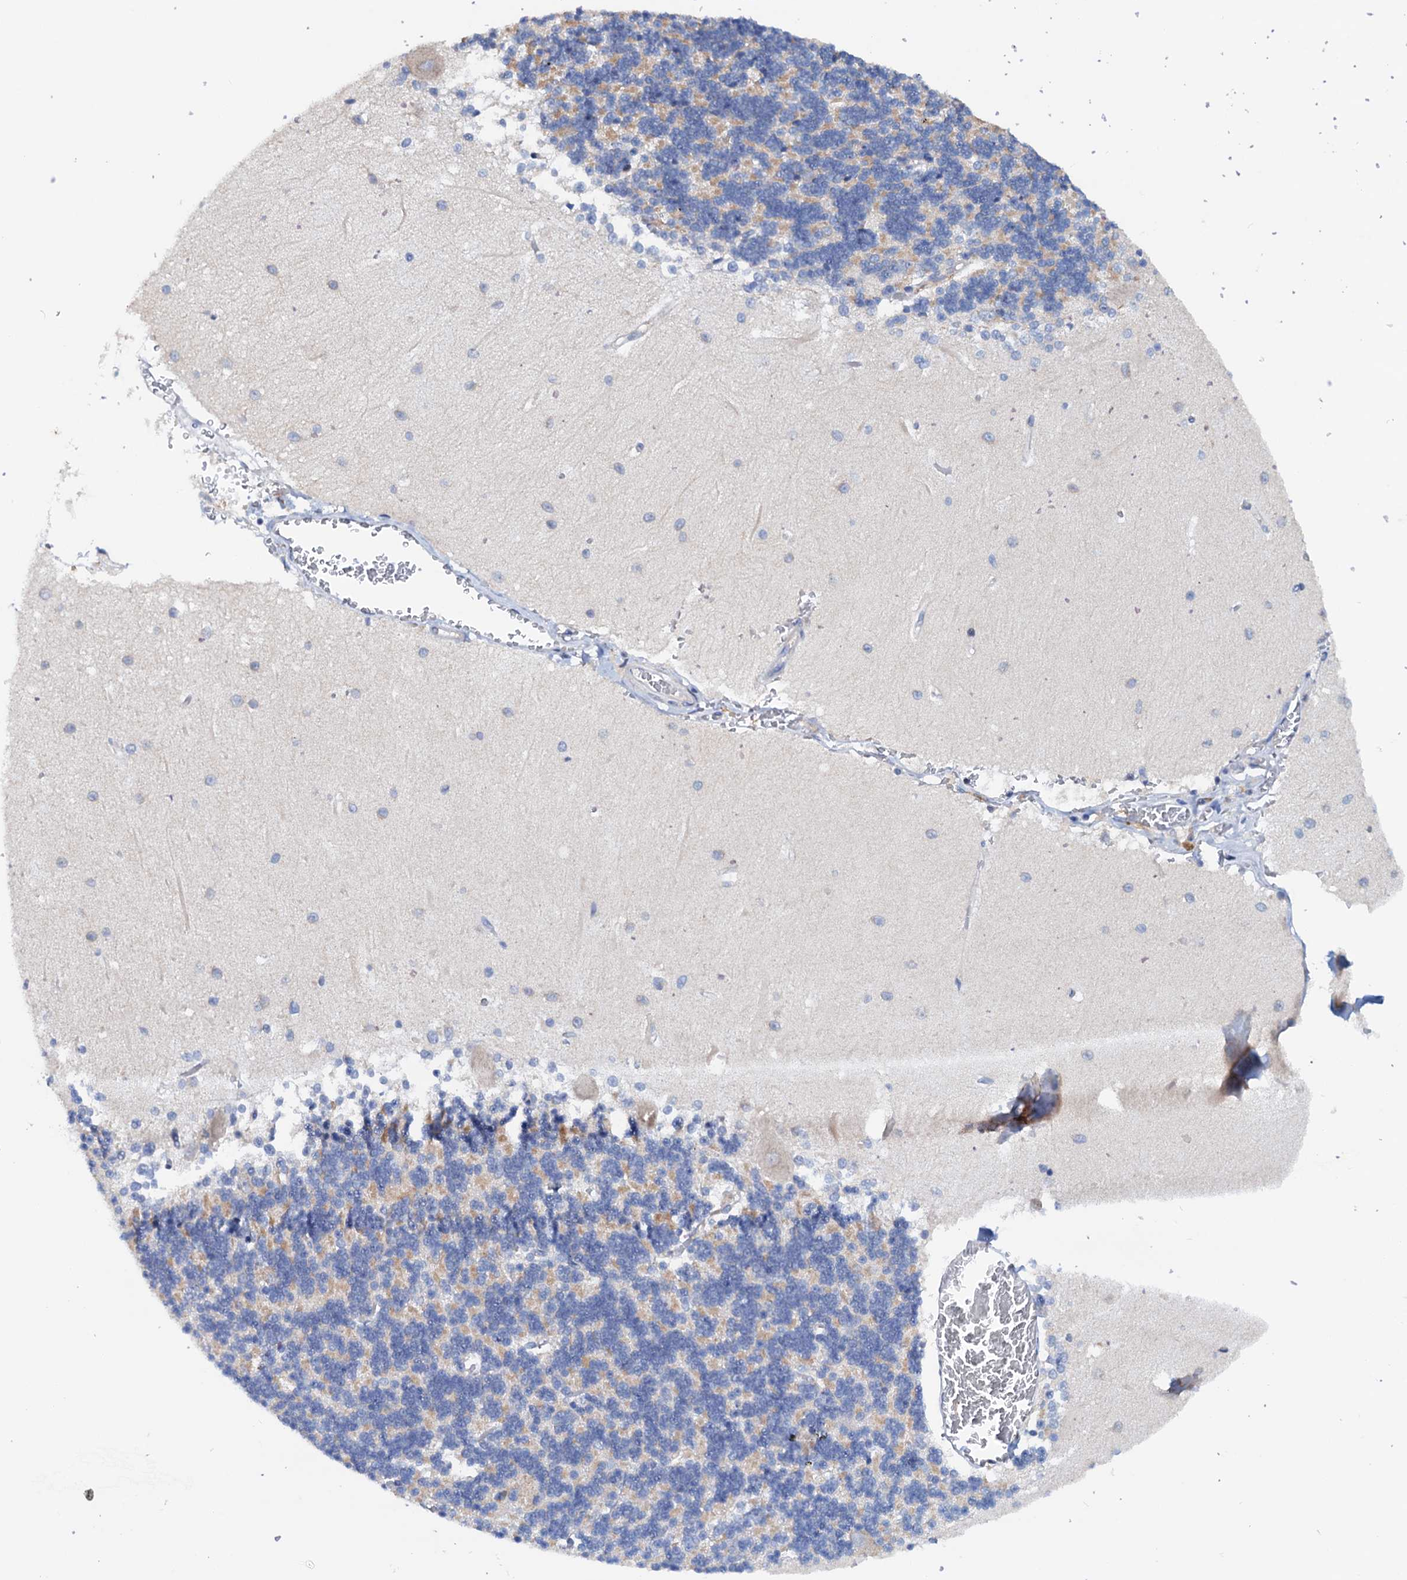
{"staining": {"intensity": "weak", "quantity": "25%-75%", "location": "cytoplasmic/membranous"}, "tissue": "cerebellum", "cell_type": "Cells in granular layer", "image_type": "normal", "snomed": [{"axis": "morphology", "description": "Normal tissue, NOS"}, {"axis": "topography", "description": "Cerebellum"}], "caption": "Brown immunohistochemical staining in benign cerebellum shows weak cytoplasmic/membranous staining in approximately 25%-75% of cells in granular layer.", "gene": "RASSF9", "patient": {"sex": "male", "age": 37}}